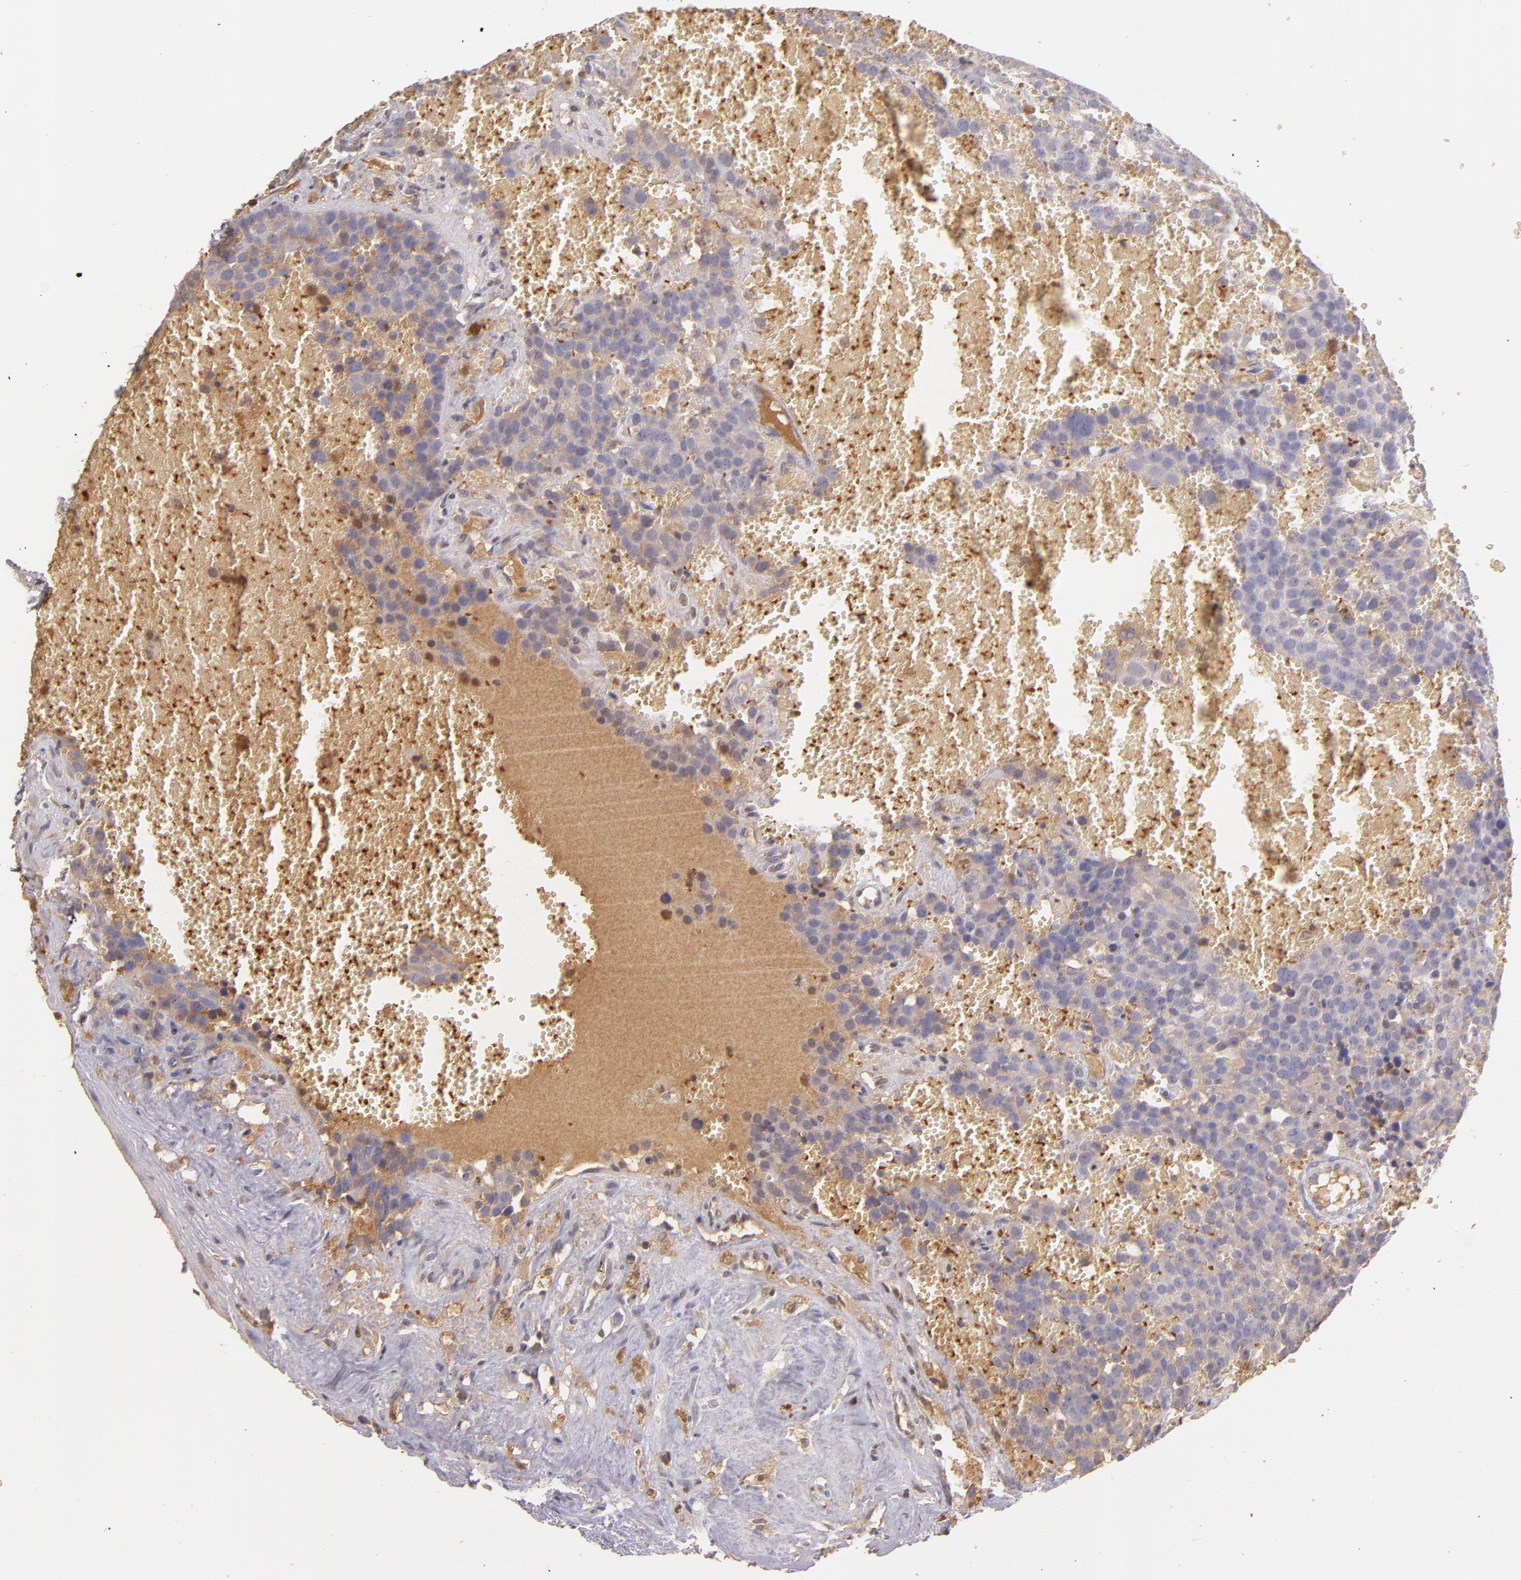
{"staining": {"intensity": "weak", "quantity": "<25%", "location": "cytoplasmic/membranous"}, "tissue": "testis cancer", "cell_type": "Tumor cells", "image_type": "cancer", "snomed": [{"axis": "morphology", "description": "Seminoma, NOS"}, {"axis": "topography", "description": "Testis"}], "caption": "Immunohistochemistry histopathology image of neoplastic tissue: testis seminoma stained with DAB reveals no significant protein positivity in tumor cells.", "gene": "SERPINC1", "patient": {"sex": "male", "age": 71}}